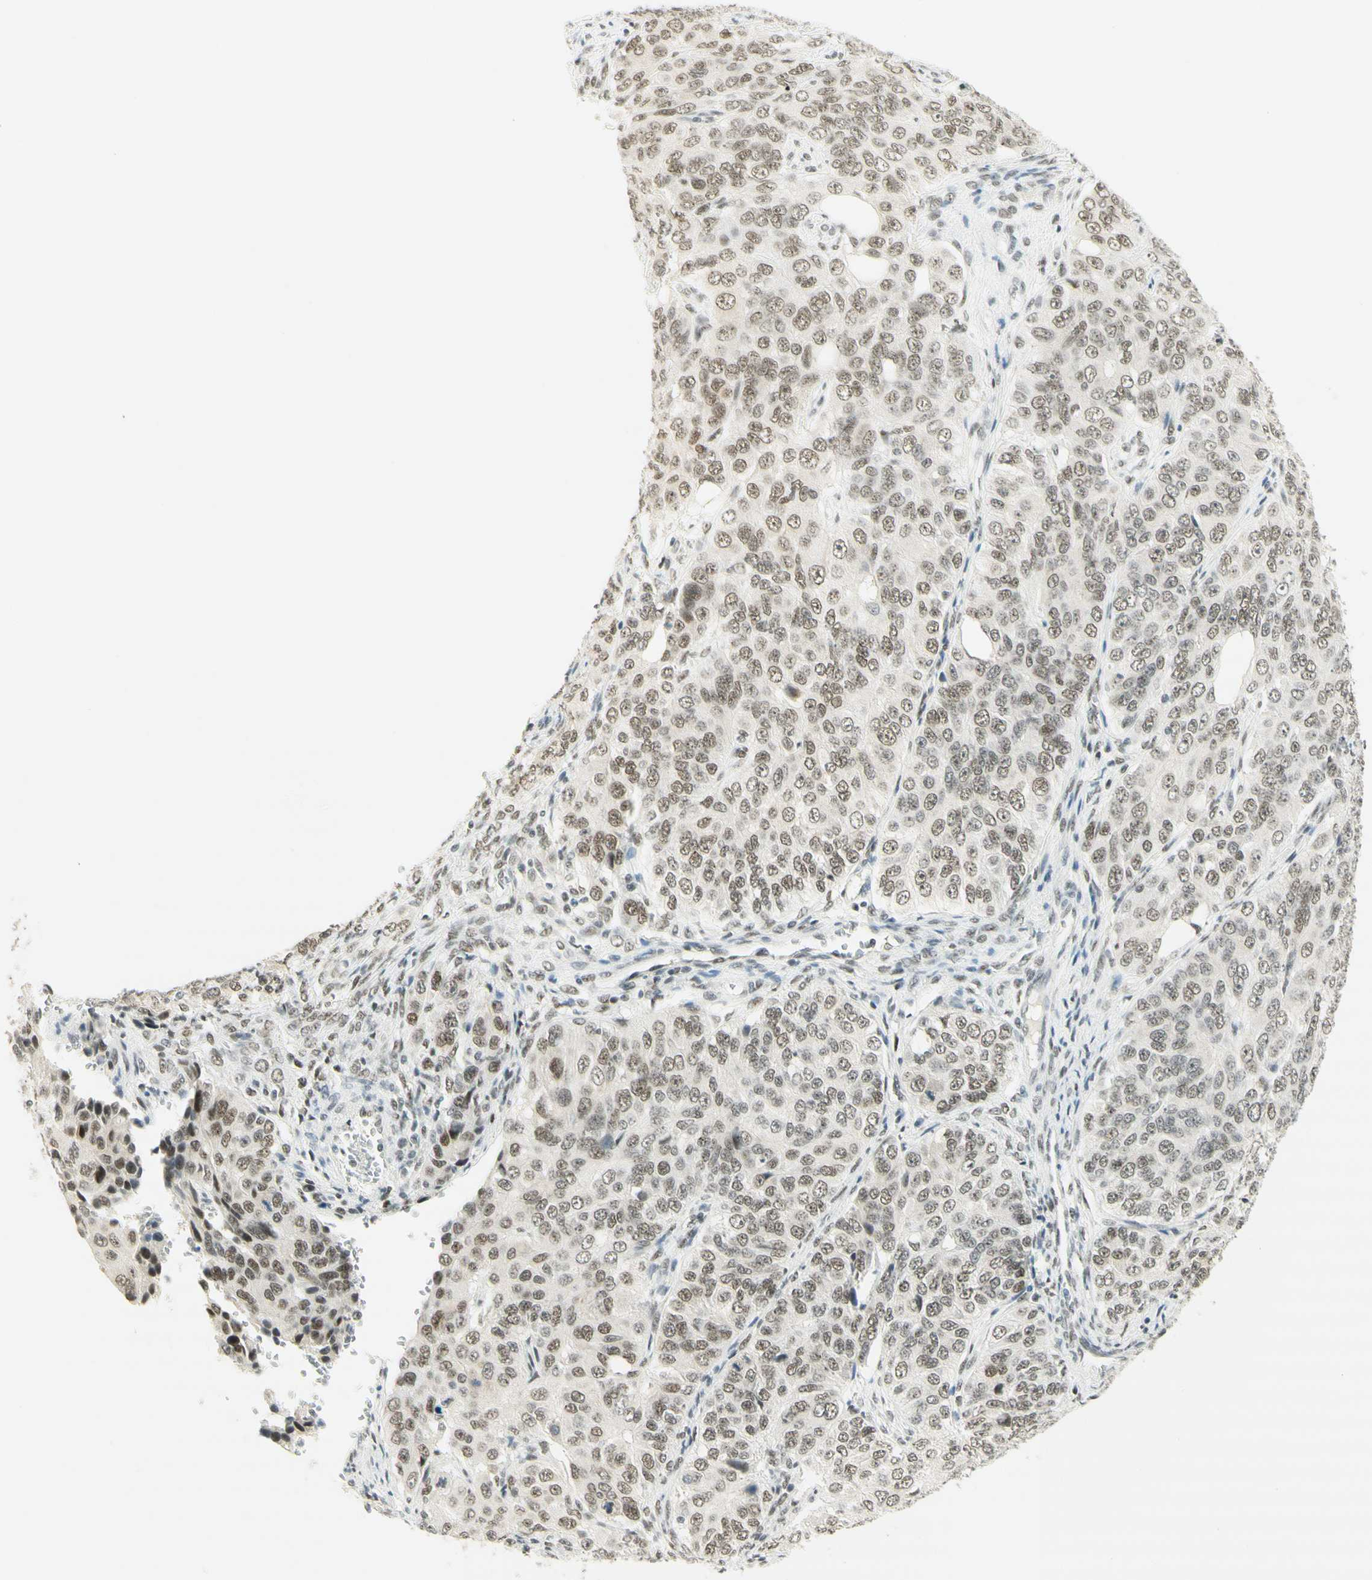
{"staining": {"intensity": "weak", "quantity": ">75%", "location": "nuclear"}, "tissue": "ovarian cancer", "cell_type": "Tumor cells", "image_type": "cancer", "snomed": [{"axis": "morphology", "description": "Carcinoma, endometroid"}, {"axis": "topography", "description": "Ovary"}], "caption": "Immunohistochemistry (IHC) of human ovarian cancer (endometroid carcinoma) displays low levels of weak nuclear positivity in about >75% of tumor cells. Ihc stains the protein of interest in brown and the nuclei are stained blue.", "gene": "PMS2", "patient": {"sex": "female", "age": 51}}